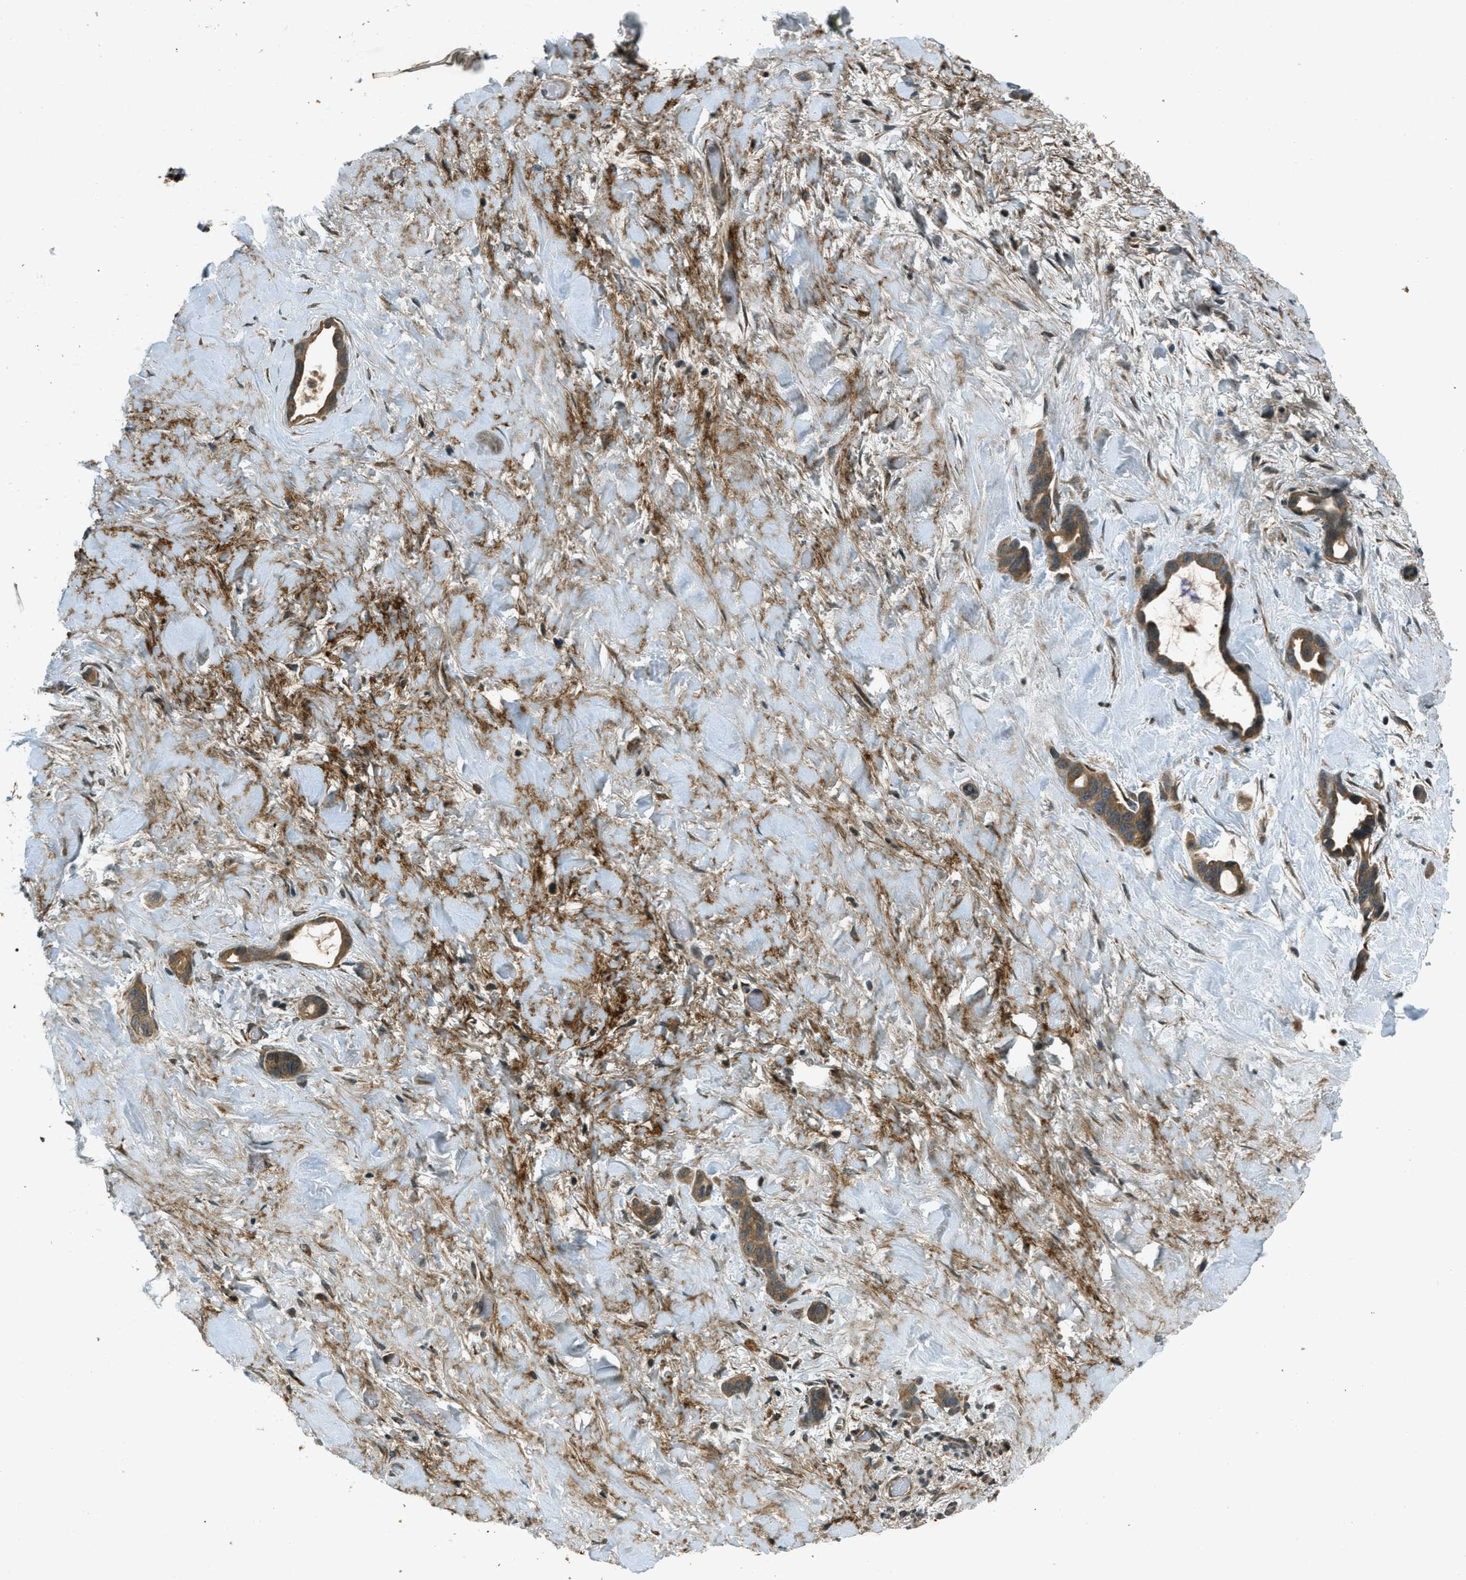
{"staining": {"intensity": "moderate", "quantity": ">75%", "location": "cytoplasmic/membranous"}, "tissue": "liver cancer", "cell_type": "Tumor cells", "image_type": "cancer", "snomed": [{"axis": "morphology", "description": "Cholangiocarcinoma"}, {"axis": "topography", "description": "Liver"}], "caption": "A brown stain labels moderate cytoplasmic/membranous staining of a protein in liver cancer tumor cells.", "gene": "EIF2AK3", "patient": {"sex": "female", "age": 65}}